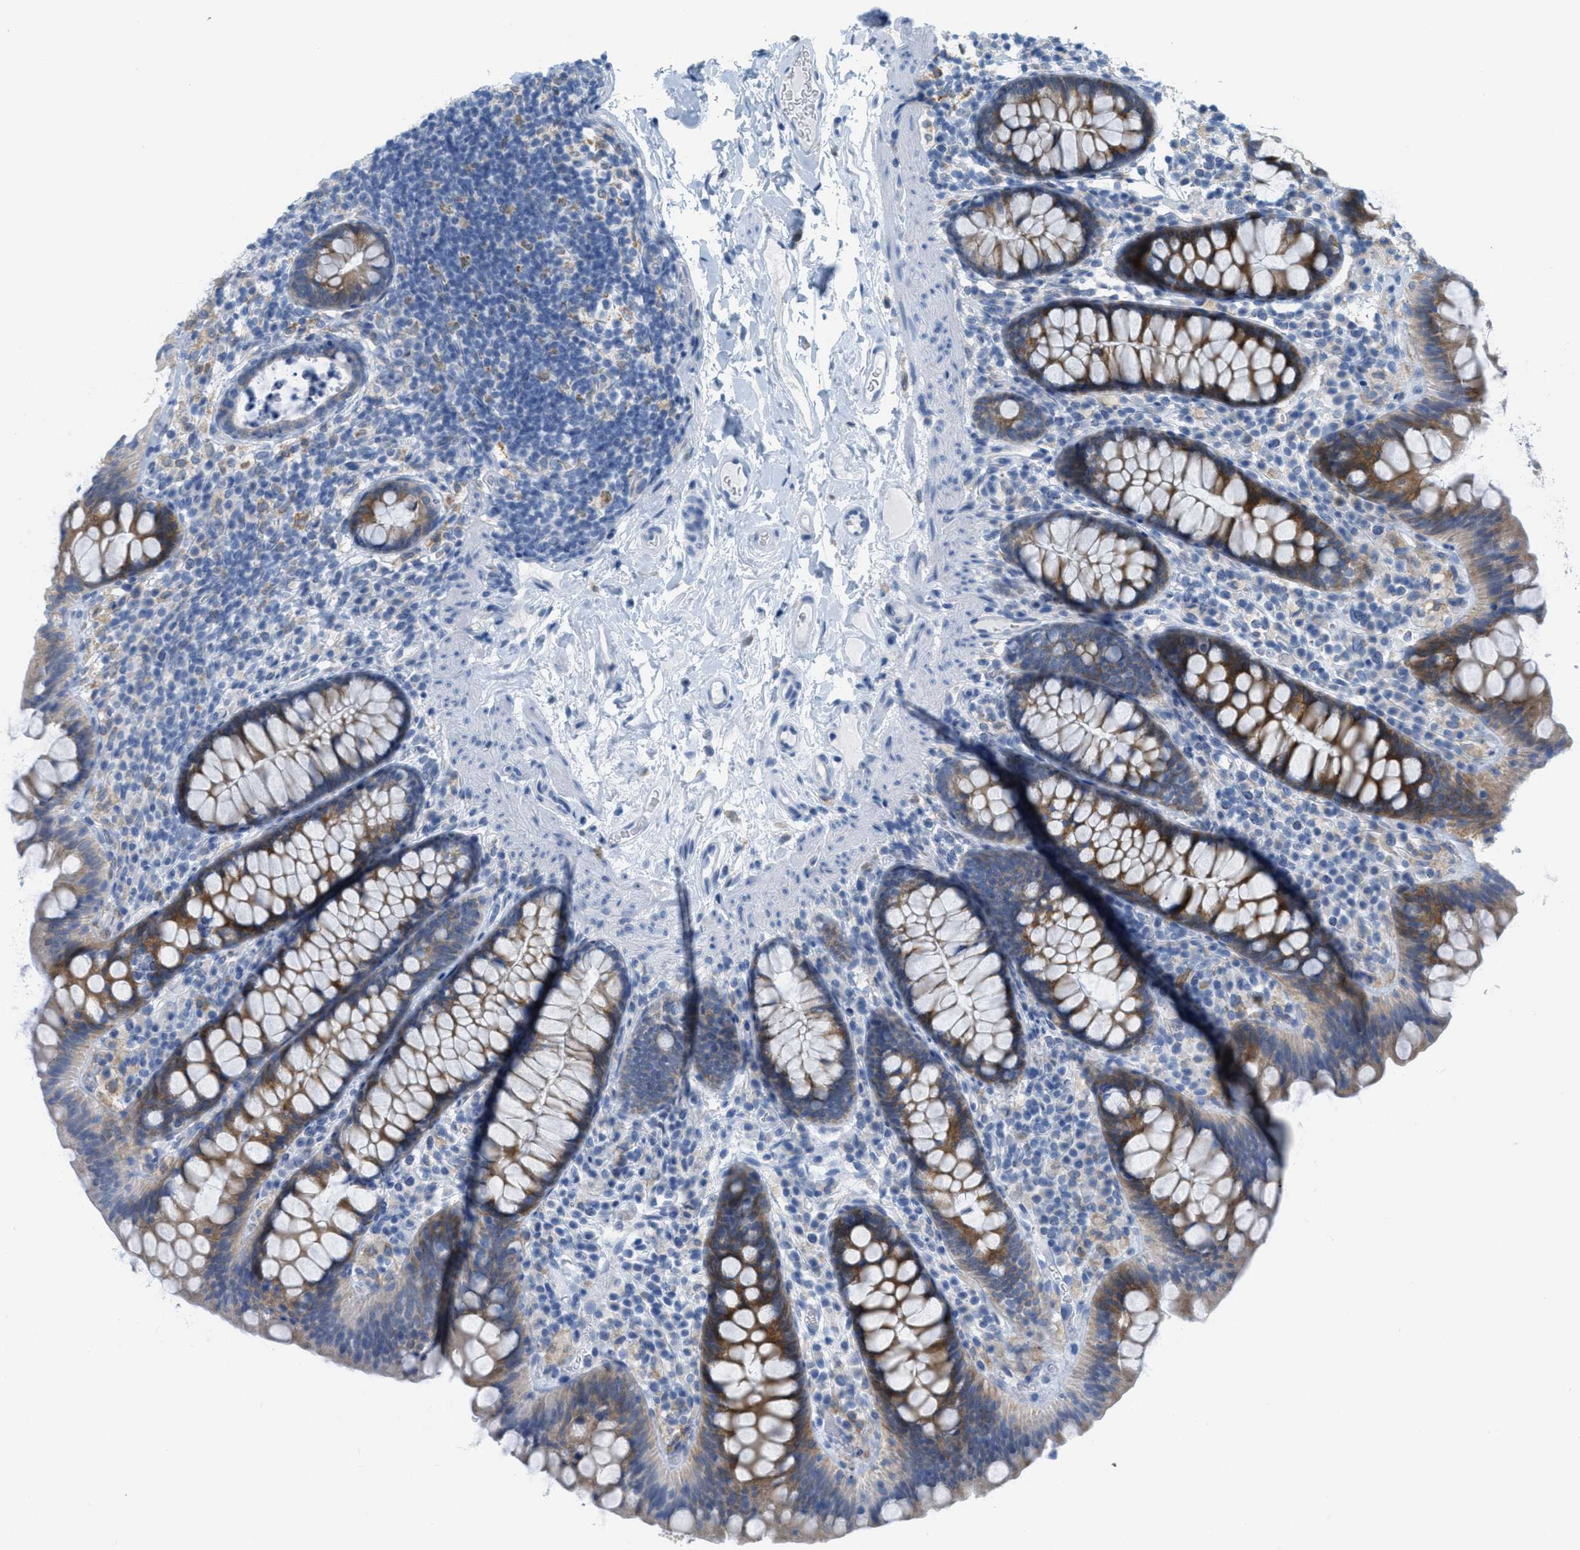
{"staining": {"intensity": "negative", "quantity": "none", "location": "none"}, "tissue": "colon", "cell_type": "Endothelial cells", "image_type": "normal", "snomed": [{"axis": "morphology", "description": "Normal tissue, NOS"}, {"axis": "topography", "description": "Colon"}], "caption": "An immunohistochemistry micrograph of unremarkable colon is shown. There is no staining in endothelial cells of colon. Nuclei are stained in blue.", "gene": "TEX264", "patient": {"sex": "female", "age": 80}}